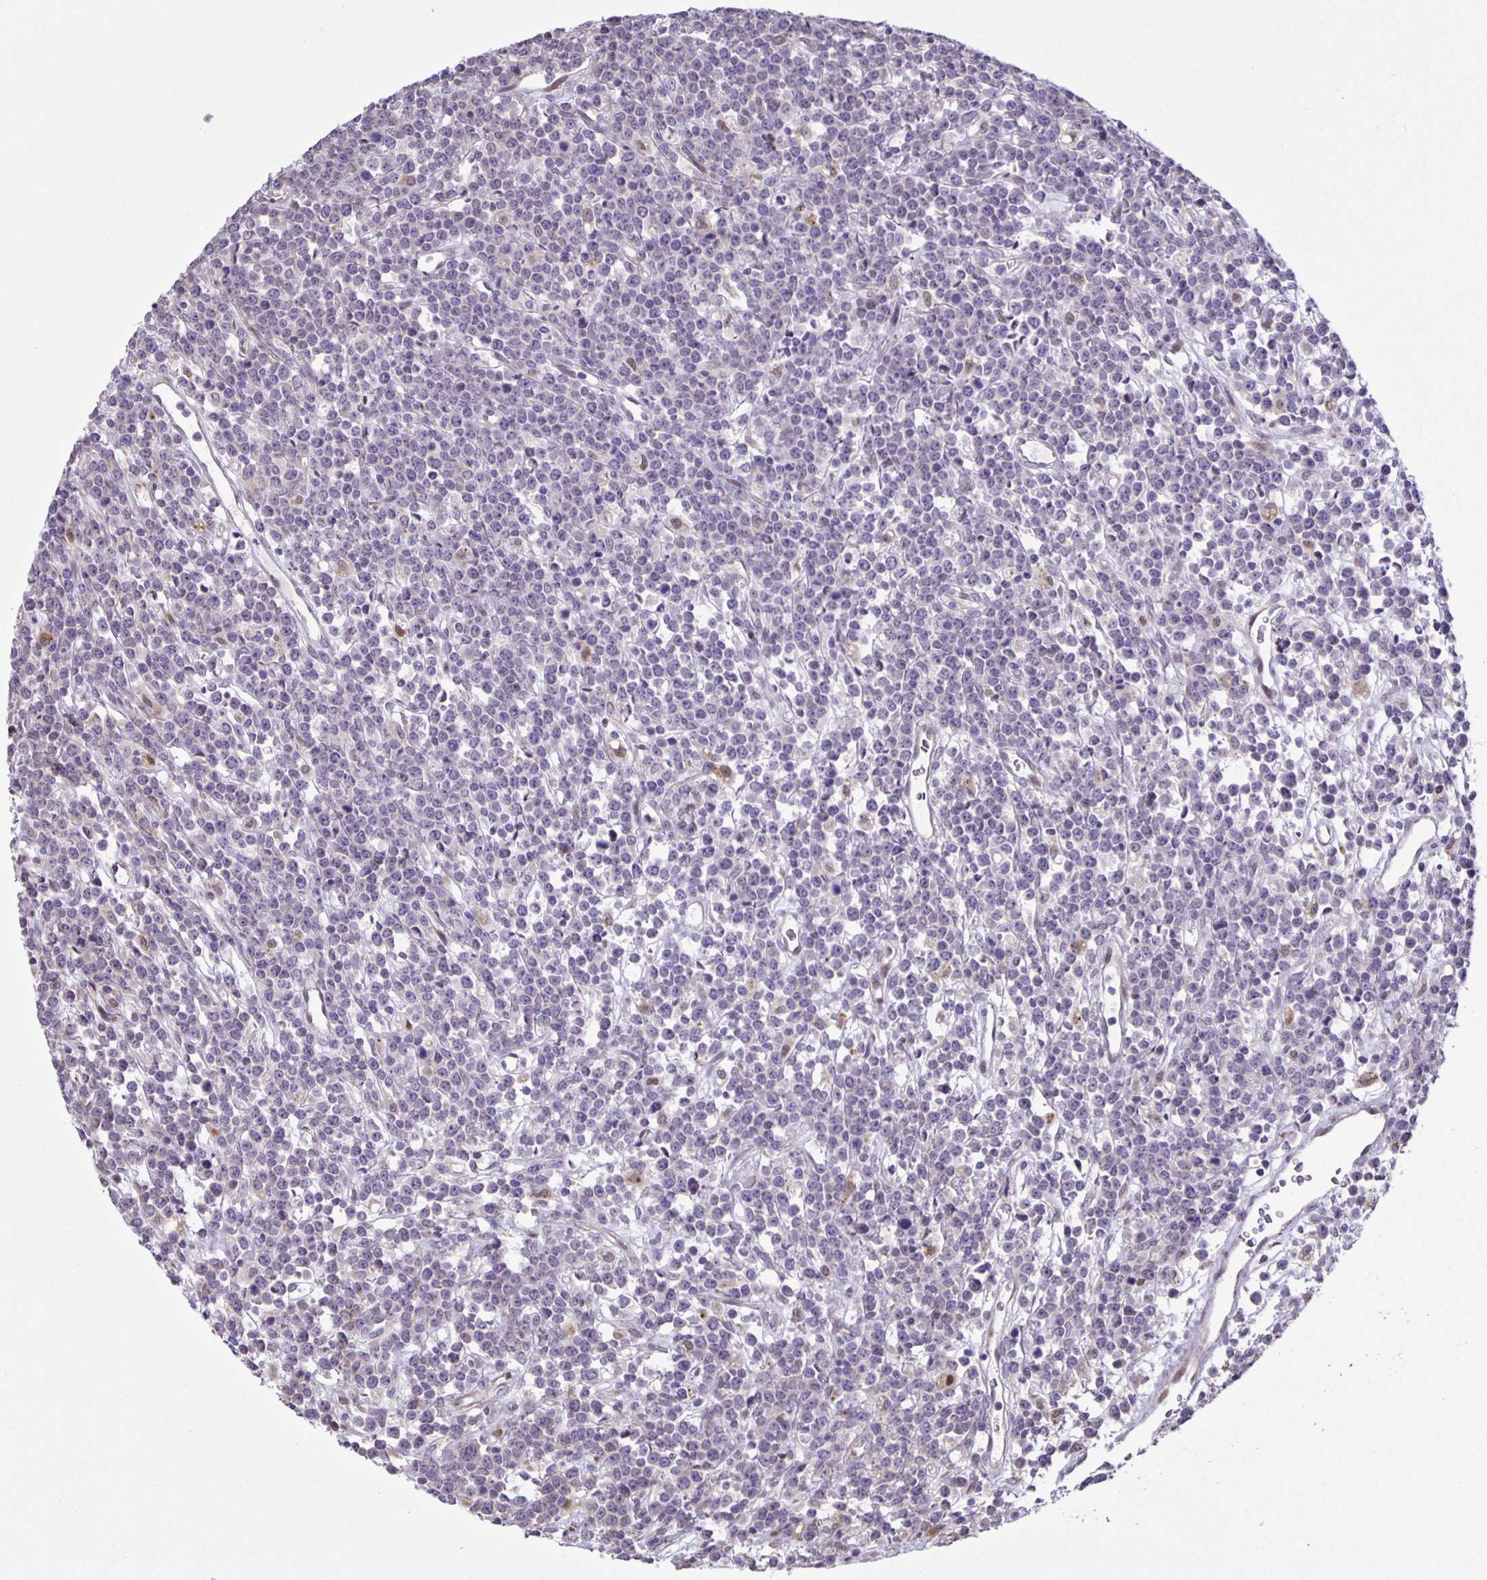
{"staining": {"intensity": "negative", "quantity": "none", "location": "none"}, "tissue": "lymphoma", "cell_type": "Tumor cells", "image_type": "cancer", "snomed": [{"axis": "morphology", "description": "Malignant lymphoma, non-Hodgkin's type, High grade"}, {"axis": "topography", "description": "Ovary"}], "caption": "High magnification brightfield microscopy of lymphoma stained with DAB (3,3'-diaminobenzidine) (brown) and counterstained with hematoxylin (blue): tumor cells show no significant positivity.", "gene": "MAPK12", "patient": {"sex": "female", "age": 56}}